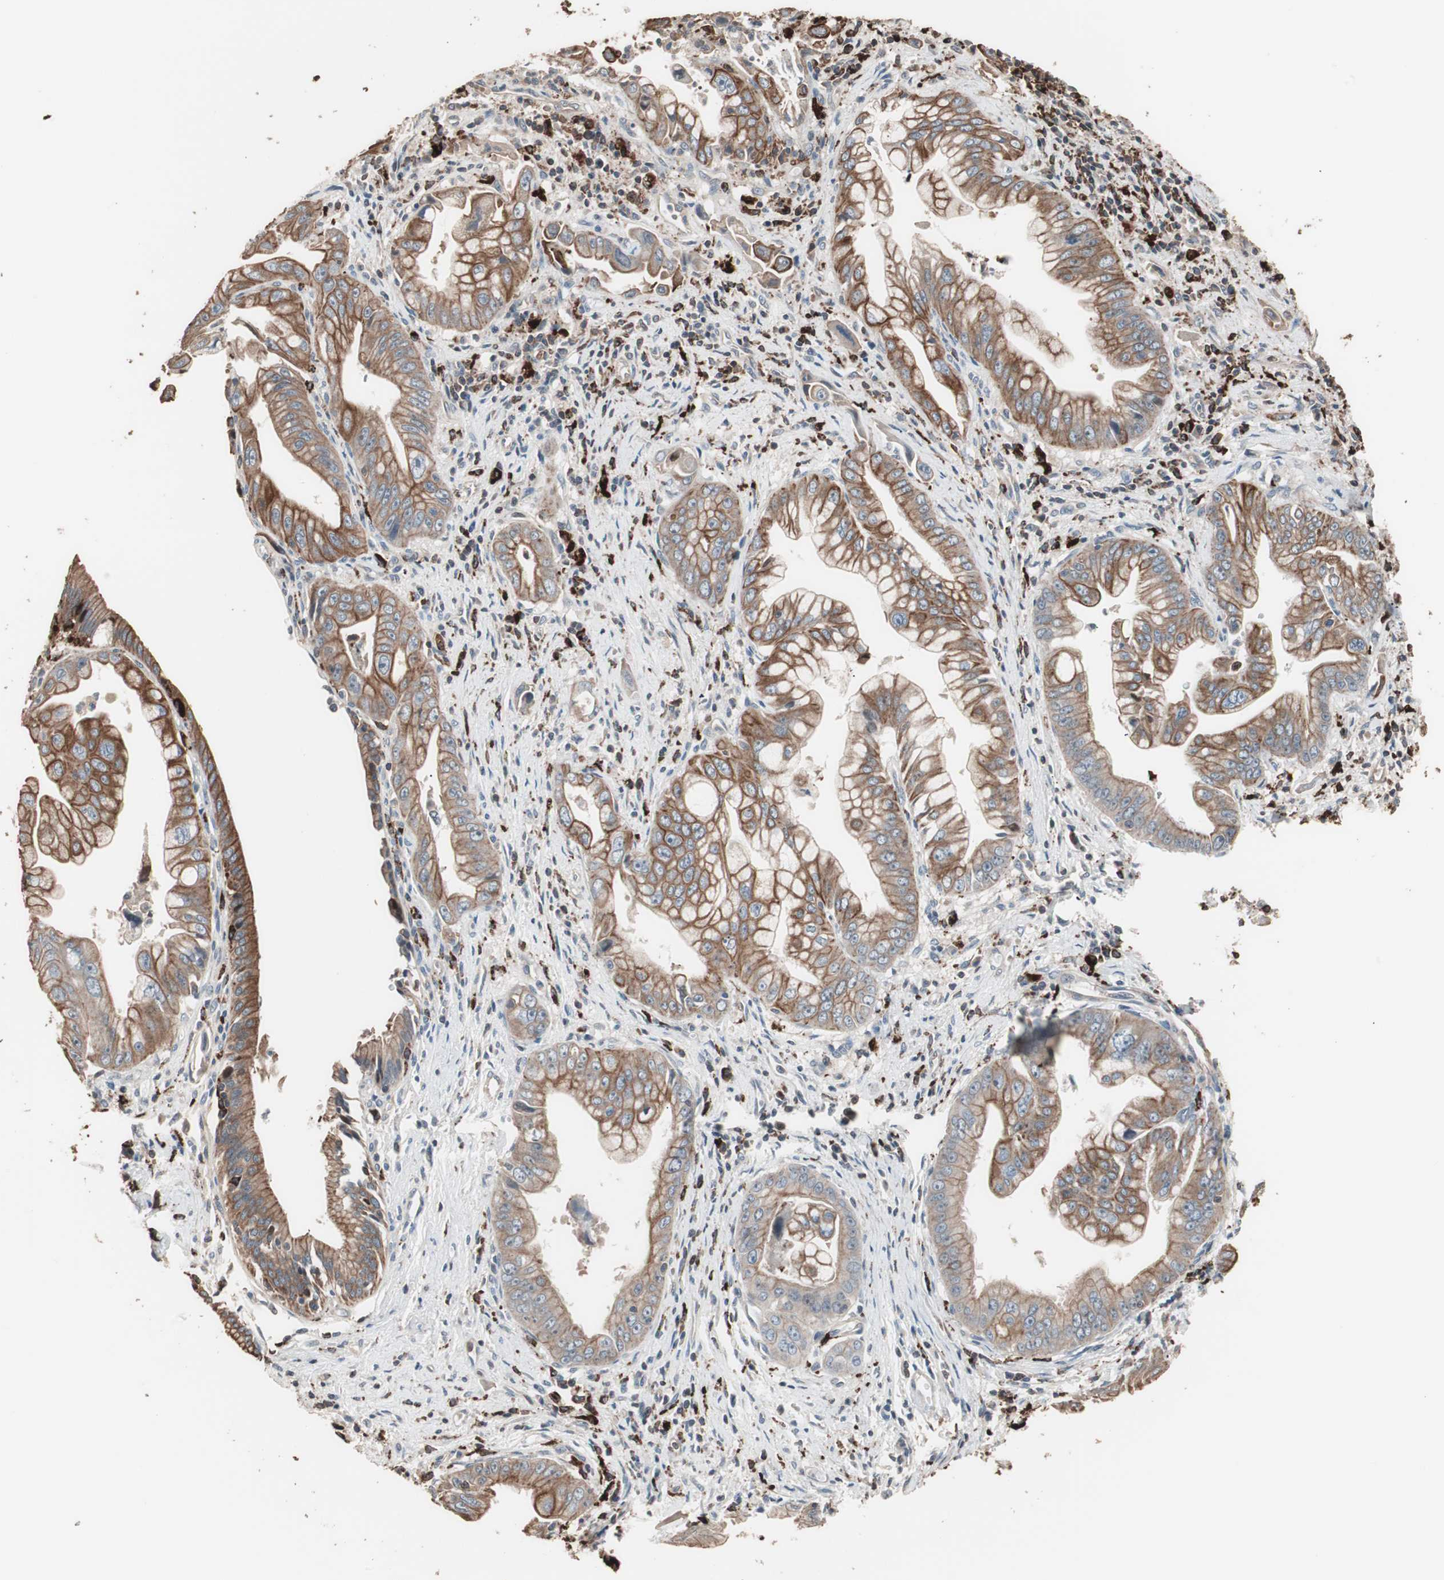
{"staining": {"intensity": "strong", "quantity": ">75%", "location": "cytoplasmic/membranous"}, "tissue": "pancreatic cancer", "cell_type": "Tumor cells", "image_type": "cancer", "snomed": [{"axis": "morphology", "description": "Adenocarcinoma, NOS"}, {"axis": "topography", "description": "Pancreas"}], "caption": "The histopathology image shows immunohistochemical staining of pancreatic cancer (adenocarcinoma). There is strong cytoplasmic/membranous positivity is seen in approximately >75% of tumor cells.", "gene": "CCT3", "patient": {"sex": "male", "age": 59}}